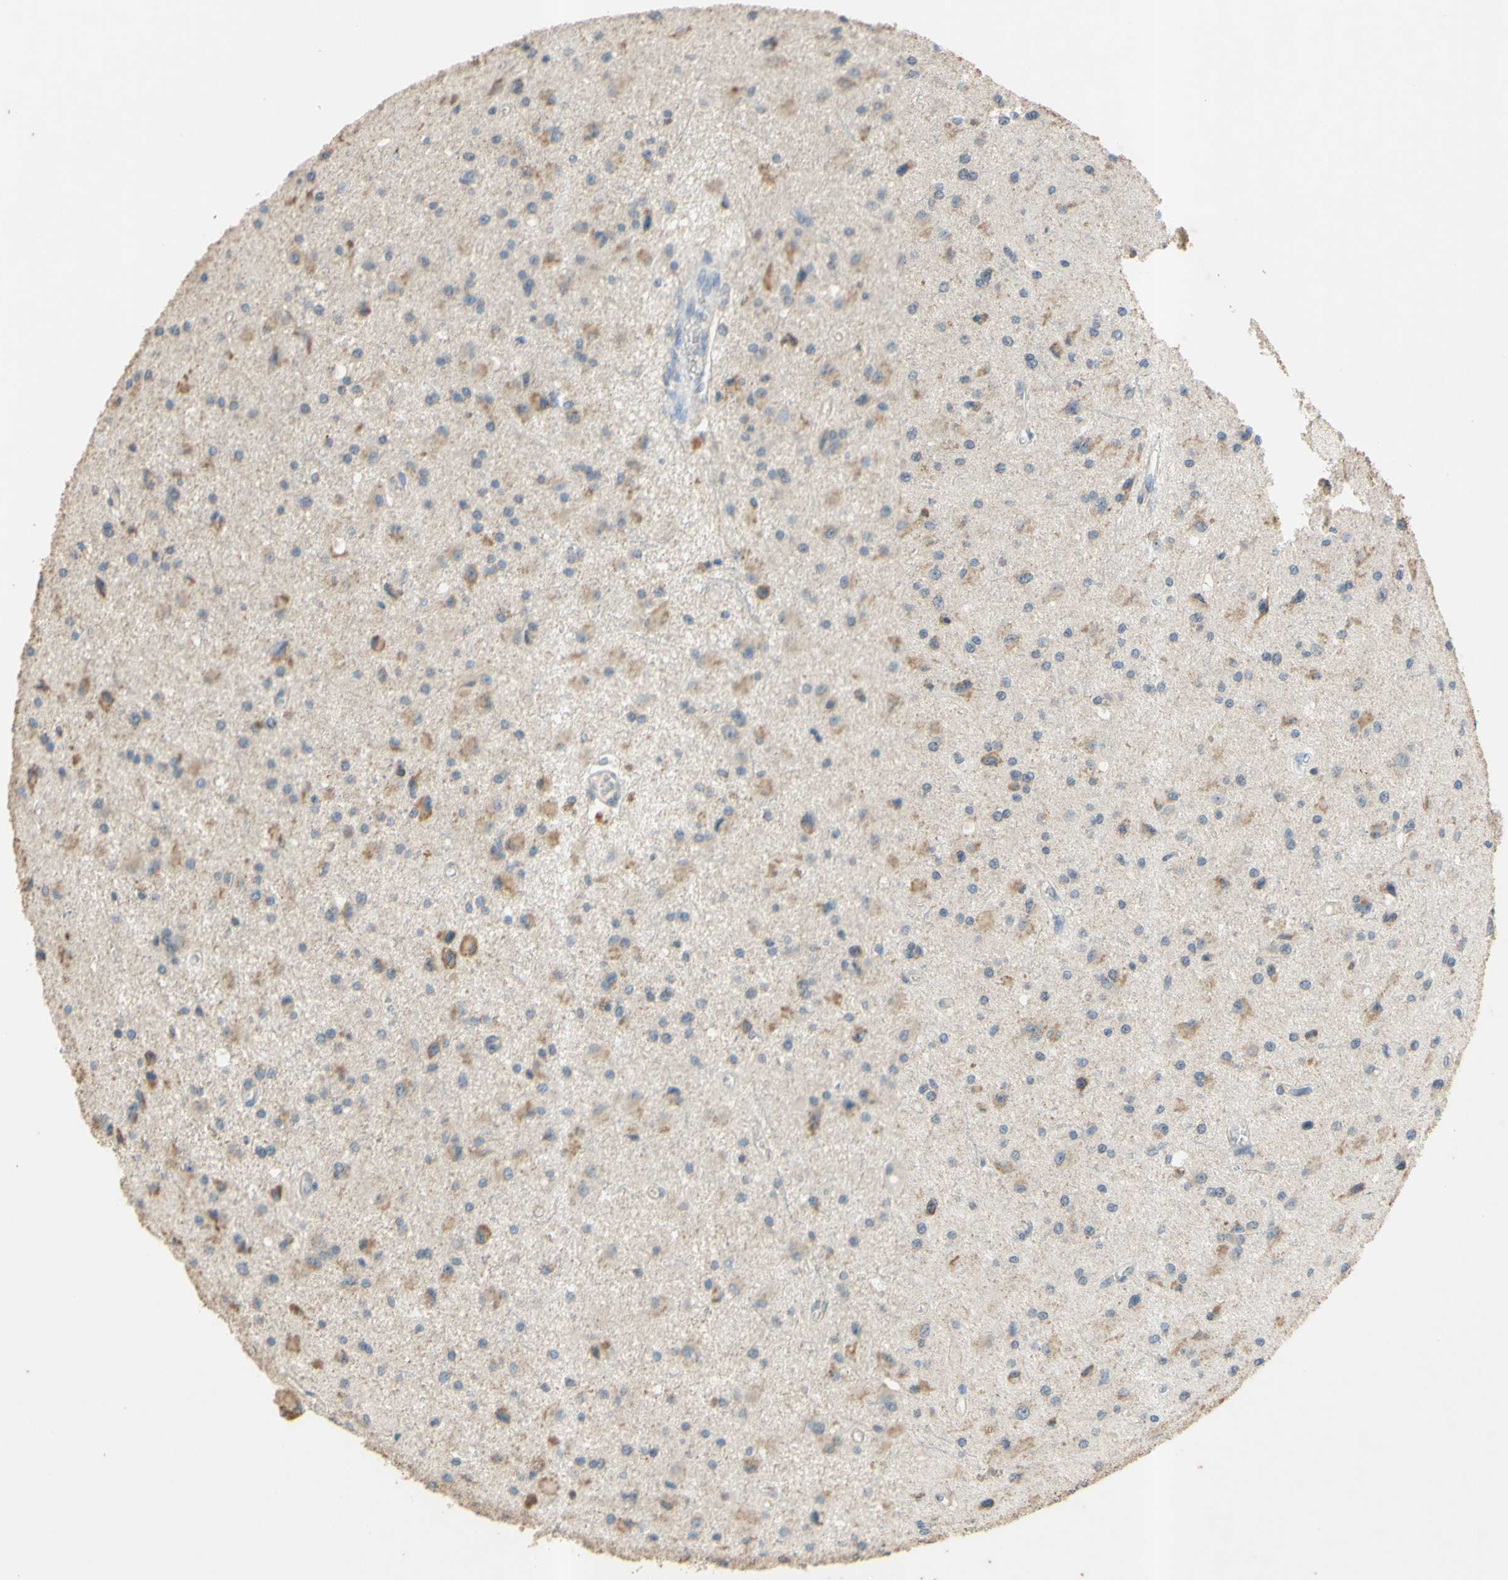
{"staining": {"intensity": "moderate", "quantity": "25%-75%", "location": "cytoplasmic/membranous"}, "tissue": "glioma", "cell_type": "Tumor cells", "image_type": "cancer", "snomed": [{"axis": "morphology", "description": "Glioma, malignant, Low grade"}, {"axis": "topography", "description": "Brain"}], "caption": "A histopathology image of low-grade glioma (malignant) stained for a protein demonstrates moderate cytoplasmic/membranous brown staining in tumor cells.", "gene": "PTGIS", "patient": {"sex": "male", "age": 58}}